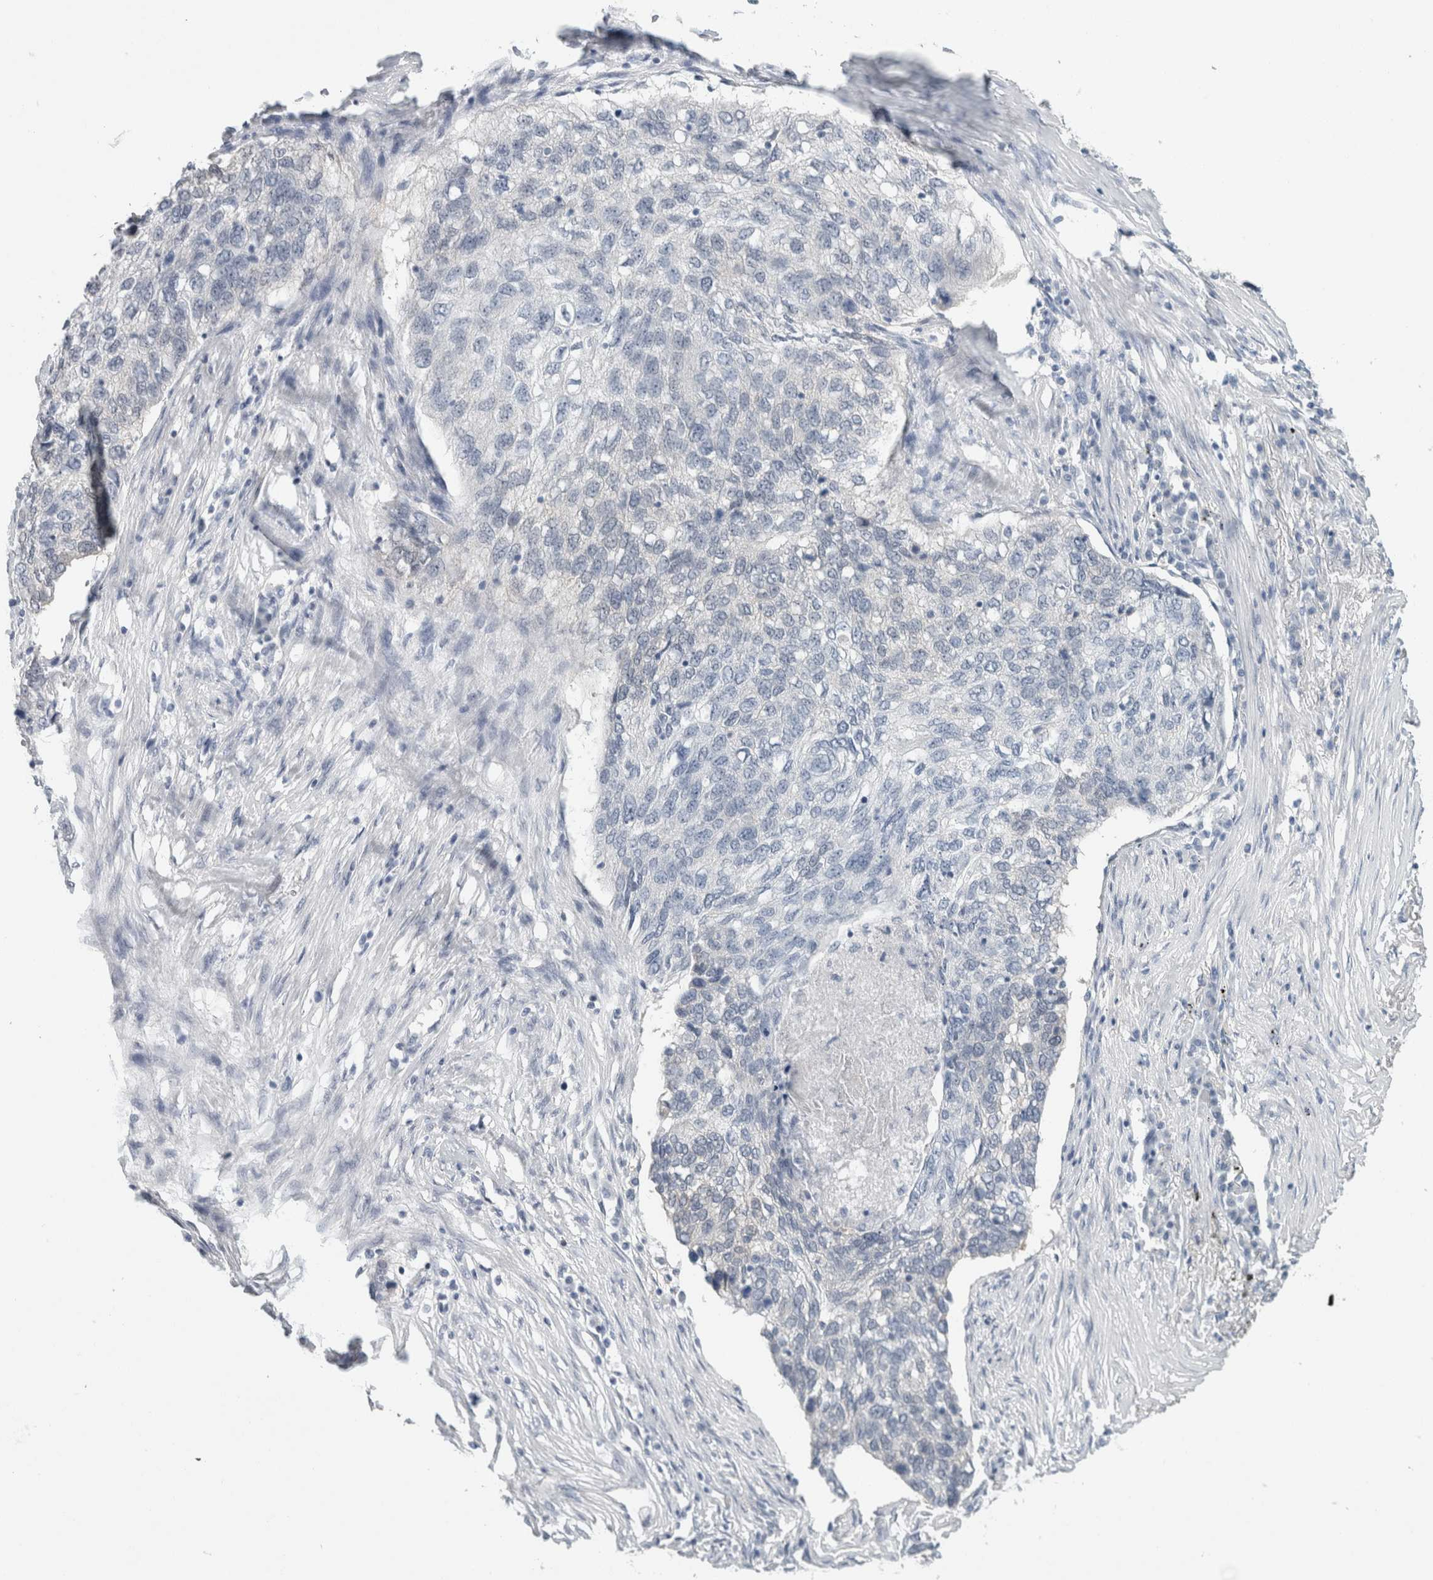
{"staining": {"intensity": "negative", "quantity": "none", "location": "none"}, "tissue": "lung cancer", "cell_type": "Tumor cells", "image_type": "cancer", "snomed": [{"axis": "morphology", "description": "Squamous cell carcinoma, NOS"}, {"axis": "topography", "description": "Lung"}], "caption": "This is an immunohistochemistry image of lung cancer. There is no positivity in tumor cells.", "gene": "CASP6", "patient": {"sex": "female", "age": 63}}